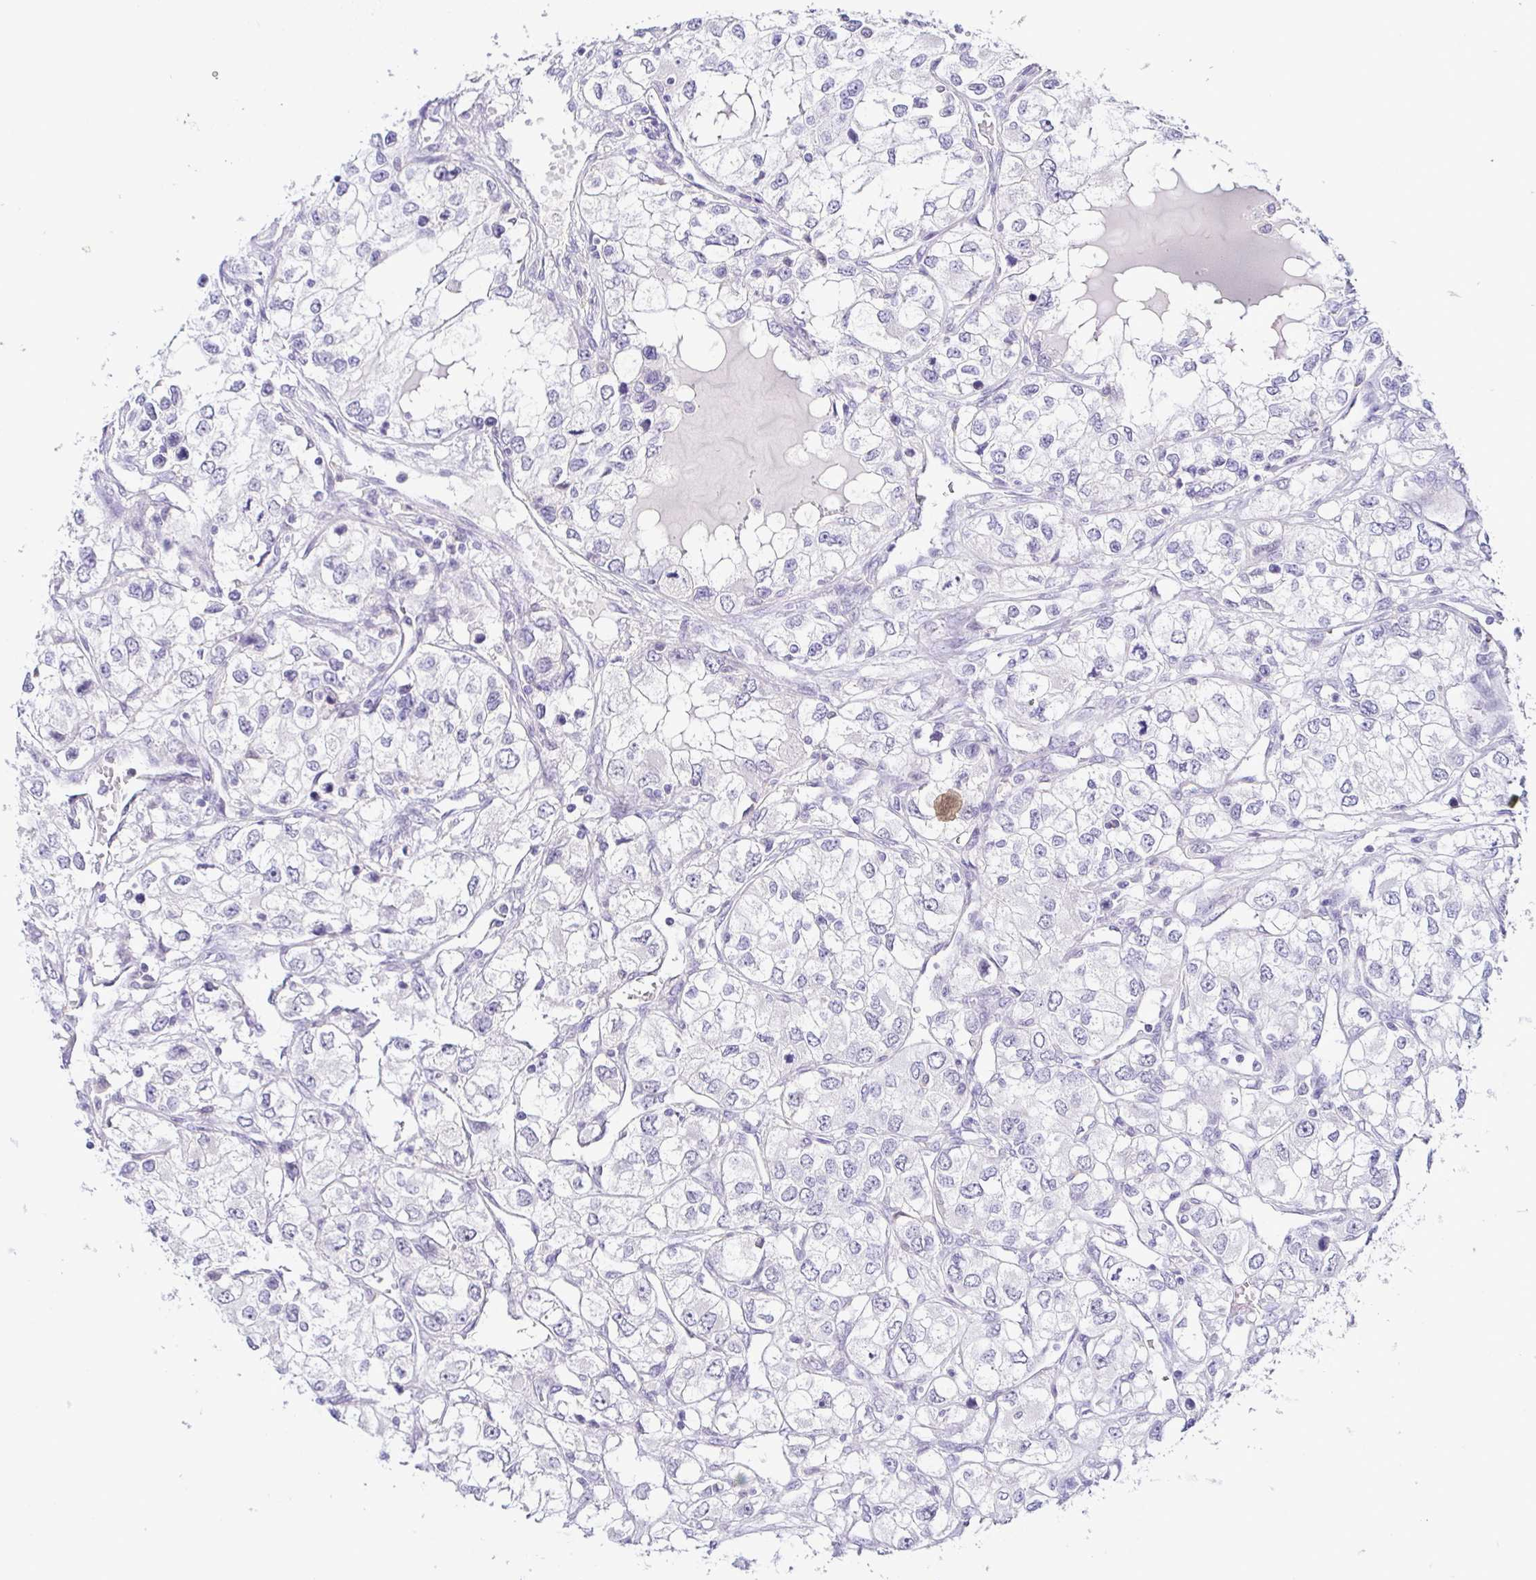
{"staining": {"intensity": "negative", "quantity": "none", "location": "none"}, "tissue": "renal cancer", "cell_type": "Tumor cells", "image_type": "cancer", "snomed": [{"axis": "morphology", "description": "Adenocarcinoma, NOS"}, {"axis": "topography", "description": "Kidney"}], "caption": "High magnification brightfield microscopy of renal cancer (adenocarcinoma) stained with DAB (3,3'-diaminobenzidine) (brown) and counterstained with hematoxylin (blue): tumor cells show no significant positivity.", "gene": "TERT", "patient": {"sex": "female", "age": 59}}